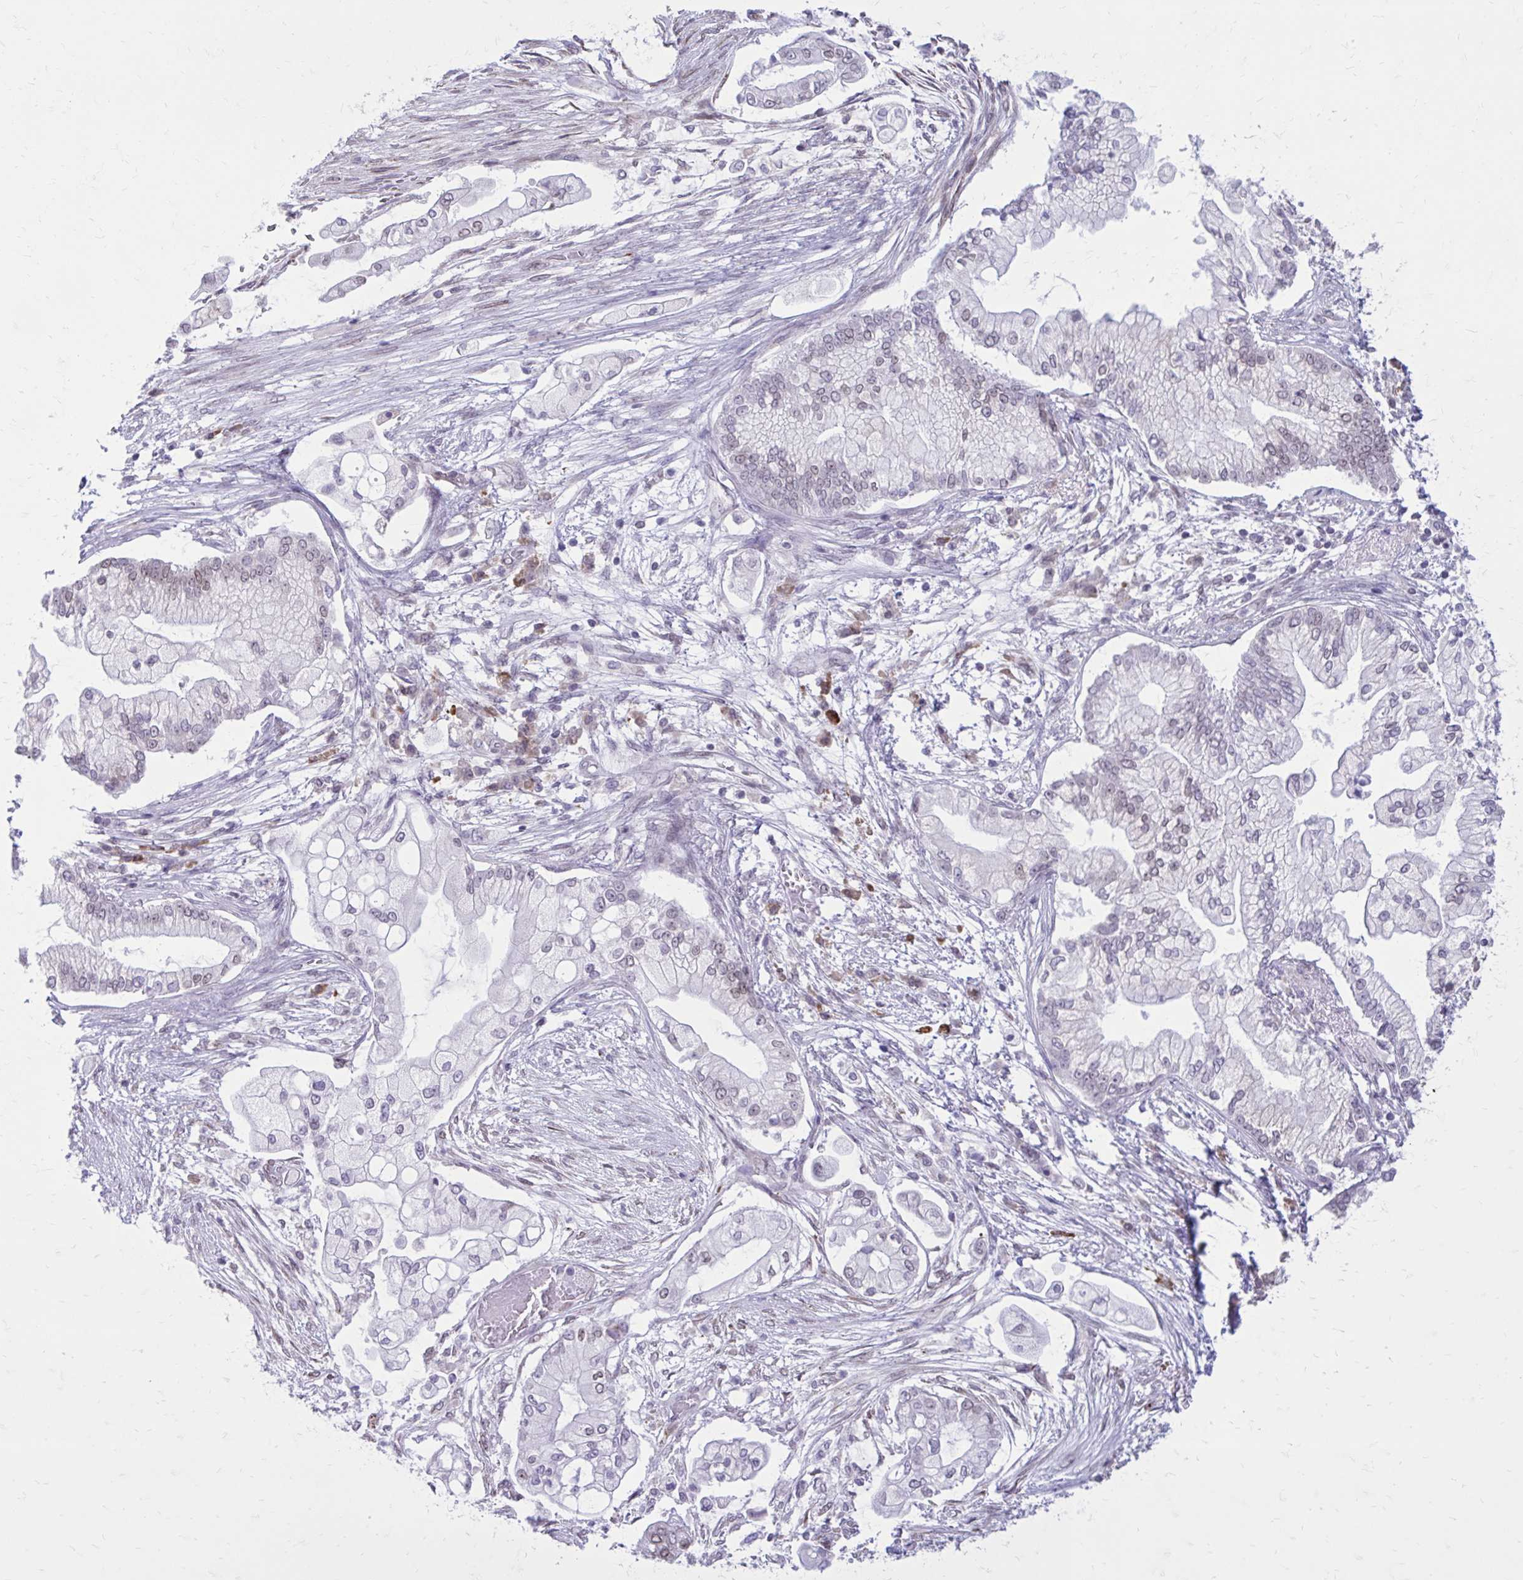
{"staining": {"intensity": "negative", "quantity": "none", "location": "none"}, "tissue": "pancreatic cancer", "cell_type": "Tumor cells", "image_type": "cancer", "snomed": [{"axis": "morphology", "description": "Adenocarcinoma, NOS"}, {"axis": "topography", "description": "Pancreas"}], "caption": "This is an IHC micrograph of pancreatic cancer. There is no expression in tumor cells.", "gene": "PROSER1", "patient": {"sex": "female", "age": 69}}